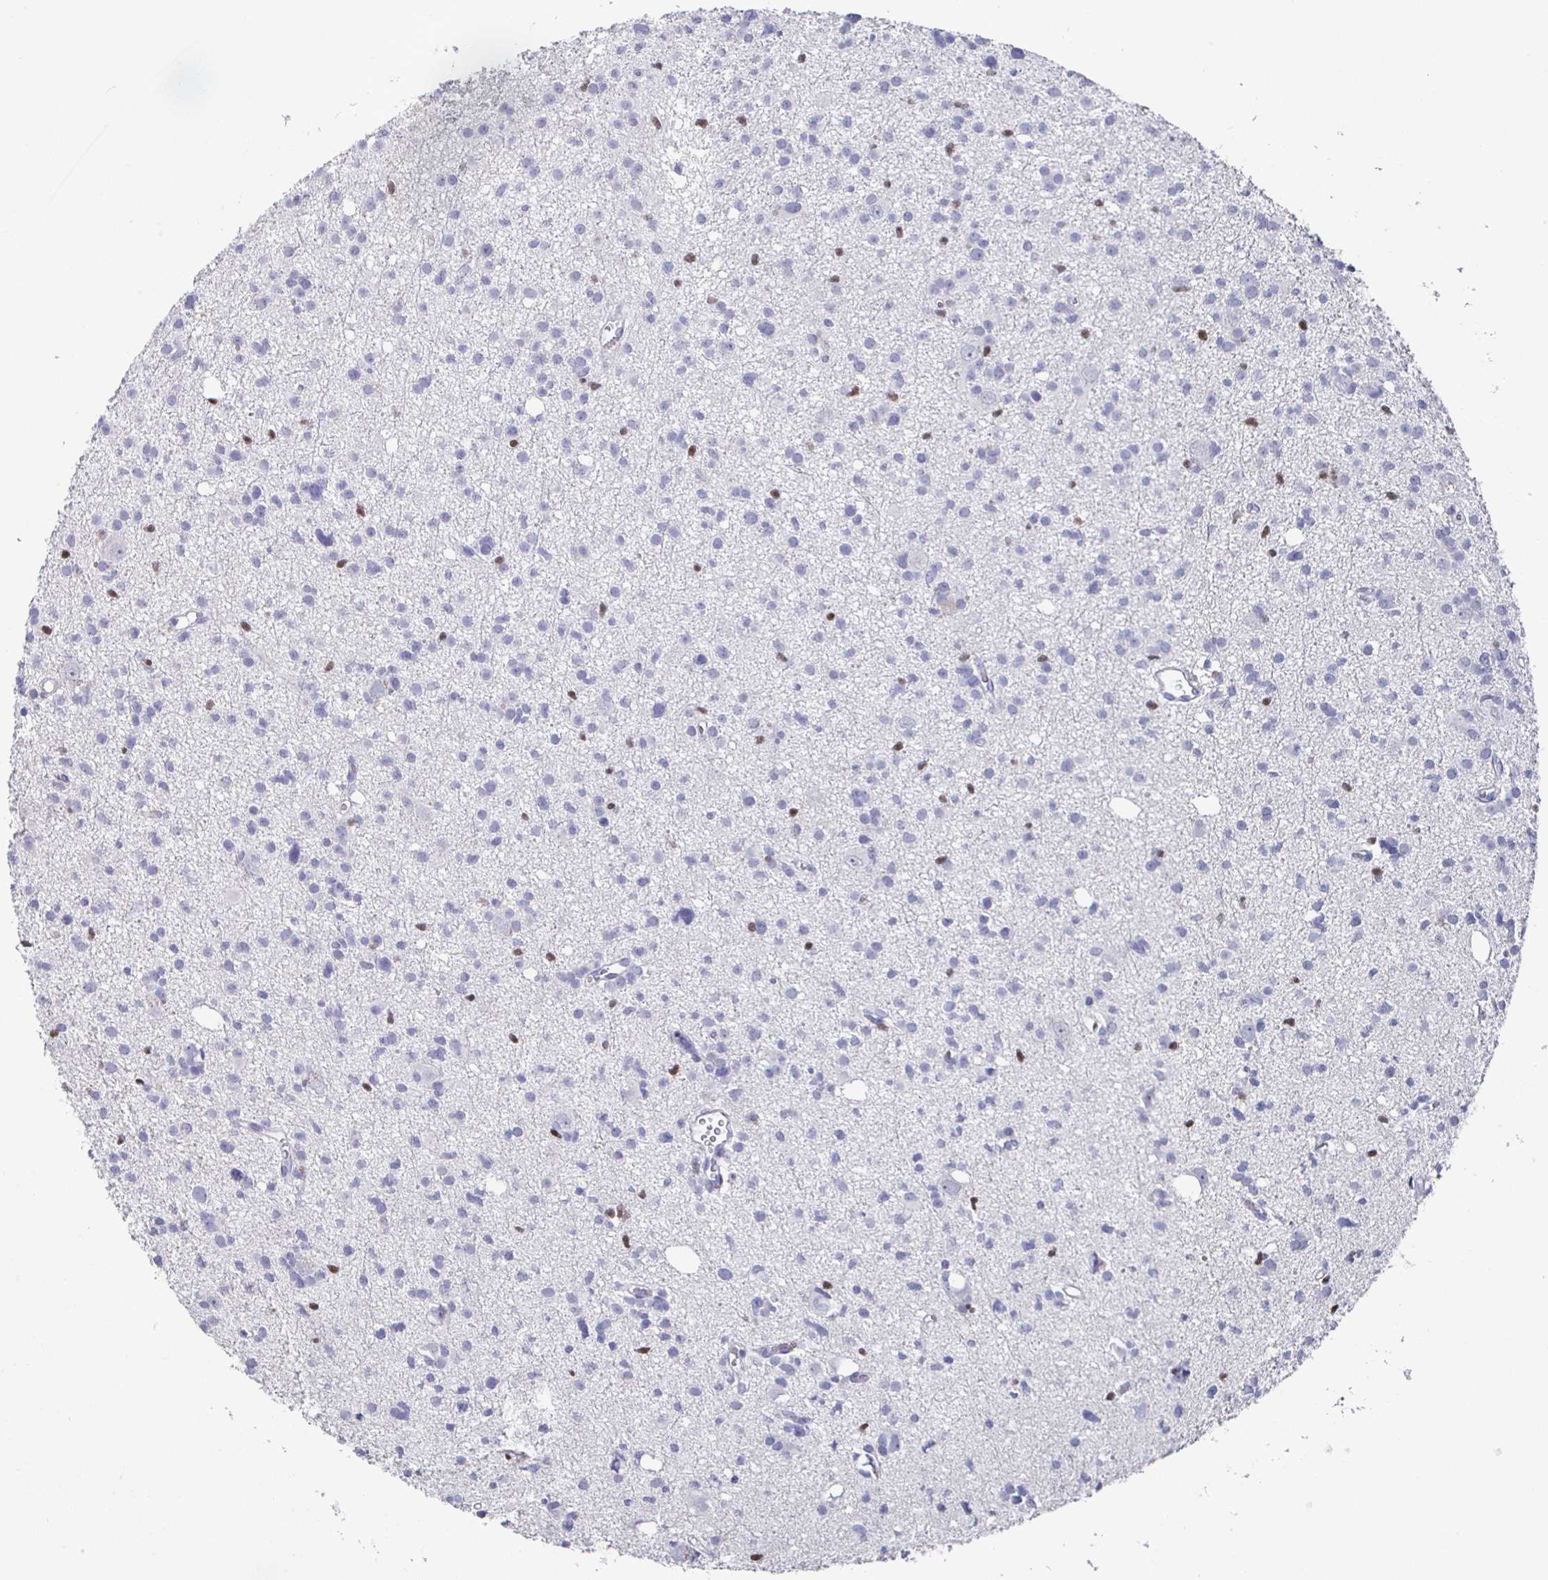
{"staining": {"intensity": "negative", "quantity": "none", "location": "none"}, "tissue": "glioma", "cell_type": "Tumor cells", "image_type": "cancer", "snomed": [{"axis": "morphology", "description": "Glioma, malignant, High grade"}, {"axis": "topography", "description": "Brain"}], "caption": "Immunohistochemistry (IHC) of human high-grade glioma (malignant) displays no positivity in tumor cells.", "gene": "RUNX2", "patient": {"sex": "male", "age": 23}}